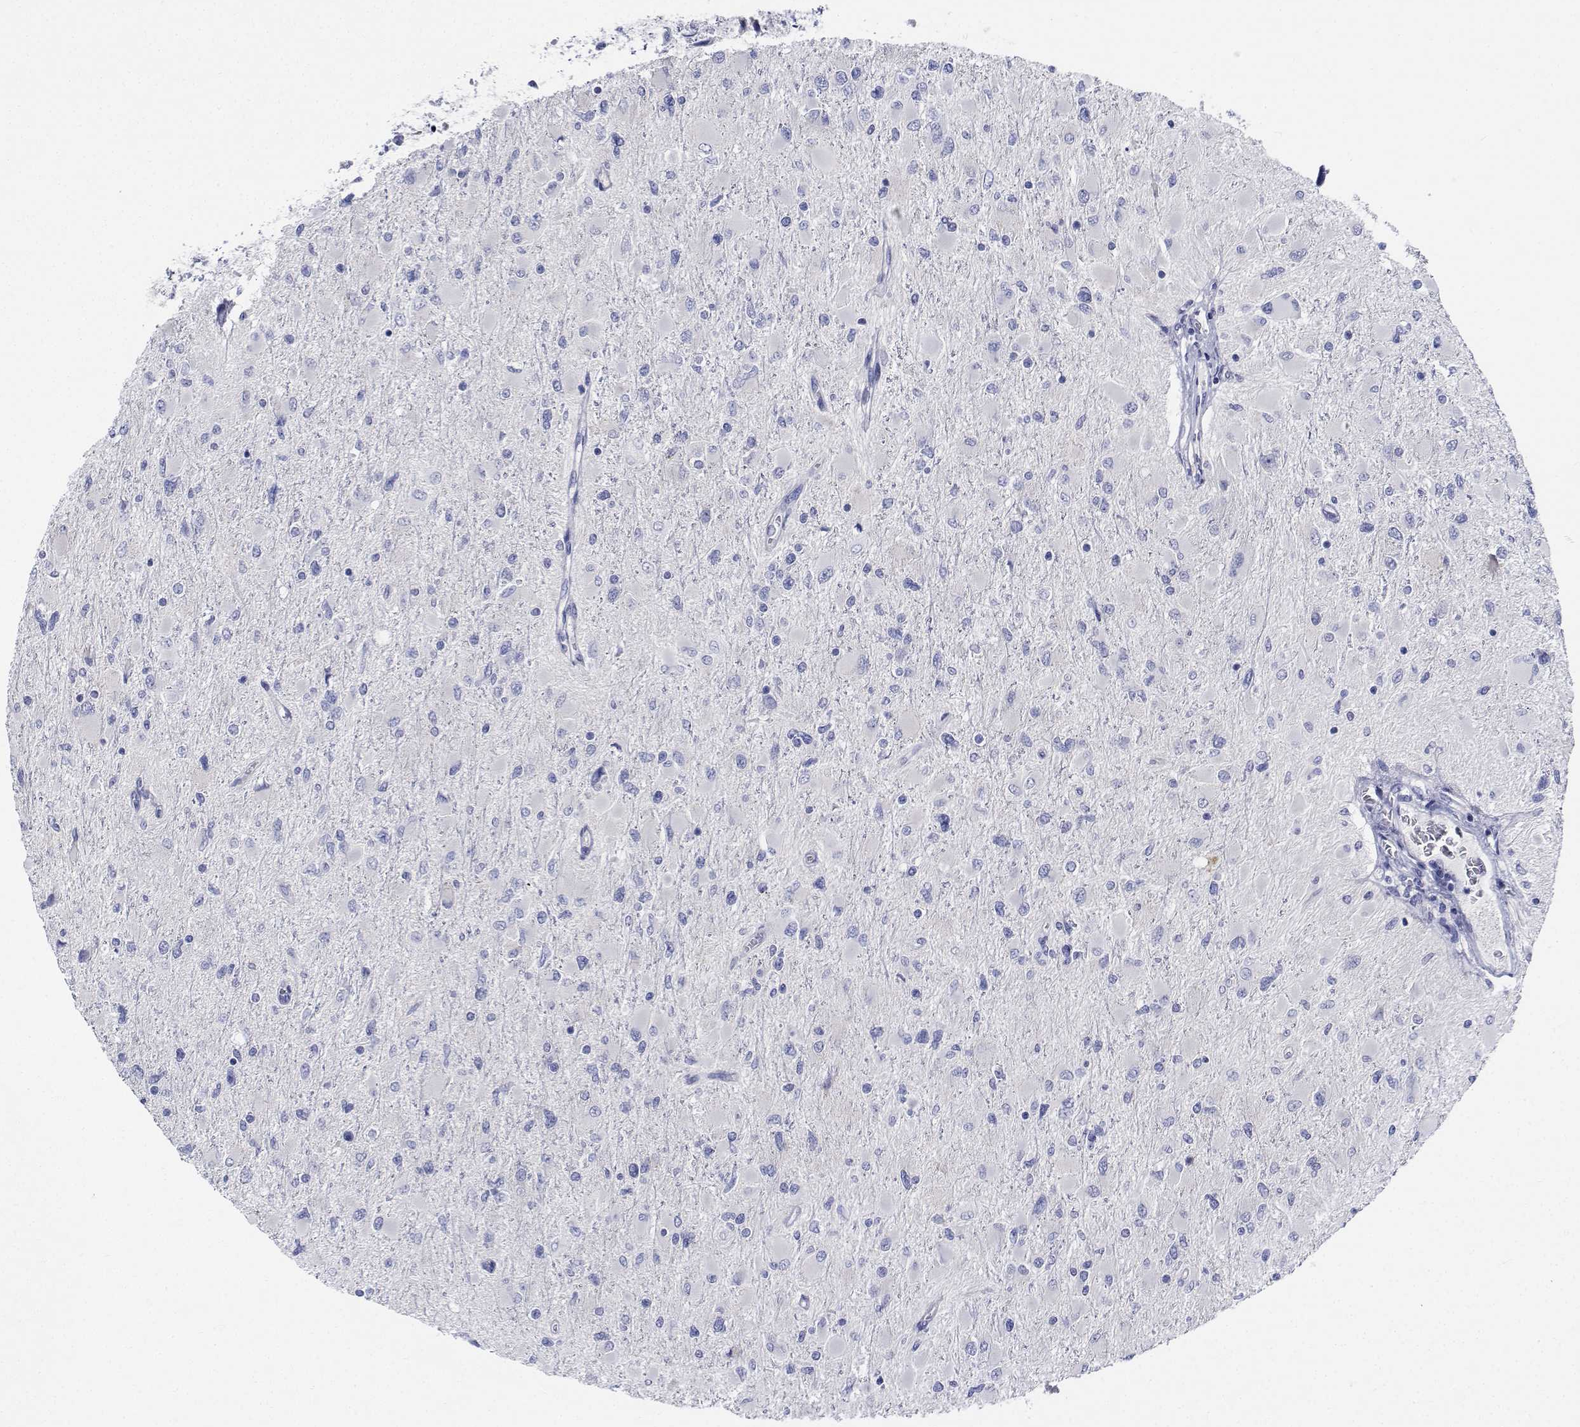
{"staining": {"intensity": "negative", "quantity": "none", "location": "none"}, "tissue": "glioma", "cell_type": "Tumor cells", "image_type": "cancer", "snomed": [{"axis": "morphology", "description": "Glioma, malignant, High grade"}, {"axis": "topography", "description": "Cerebral cortex"}], "caption": "This is a image of immunohistochemistry staining of glioma, which shows no expression in tumor cells.", "gene": "CDHR3", "patient": {"sex": "female", "age": 36}}